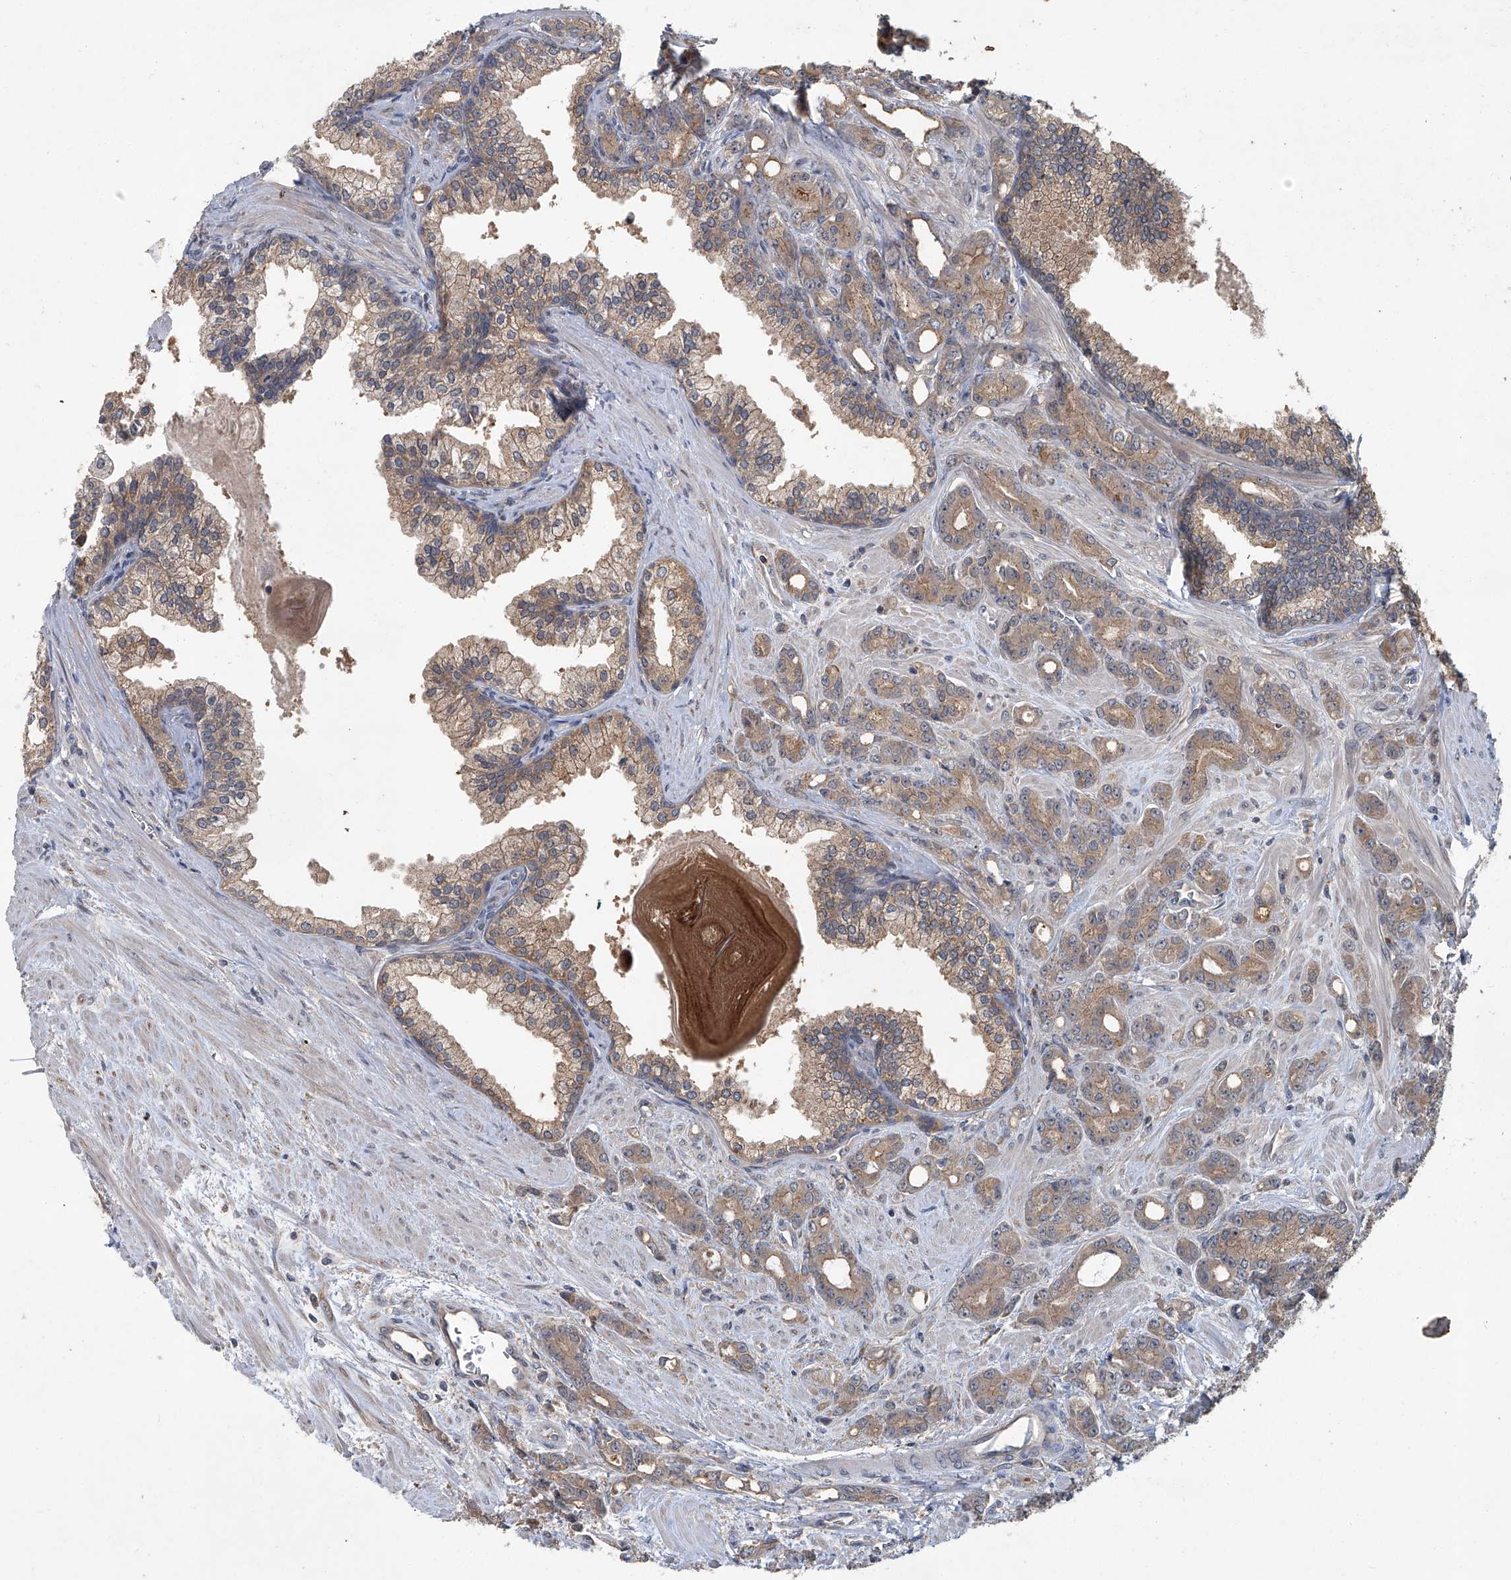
{"staining": {"intensity": "moderate", "quantity": "25%-75%", "location": "cytoplasmic/membranous"}, "tissue": "prostate cancer", "cell_type": "Tumor cells", "image_type": "cancer", "snomed": [{"axis": "morphology", "description": "Adenocarcinoma, High grade"}, {"axis": "topography", "description": "Prostate"}], "caption": "About 25%-75% of tumor cells in human prostate cancer show moderate cytoplasmic/membranous protein expression as visualized by brown immunohistochemical staining.", "gene": "ANKRD34A", "patient": {"sex": "male", "age": 62}}